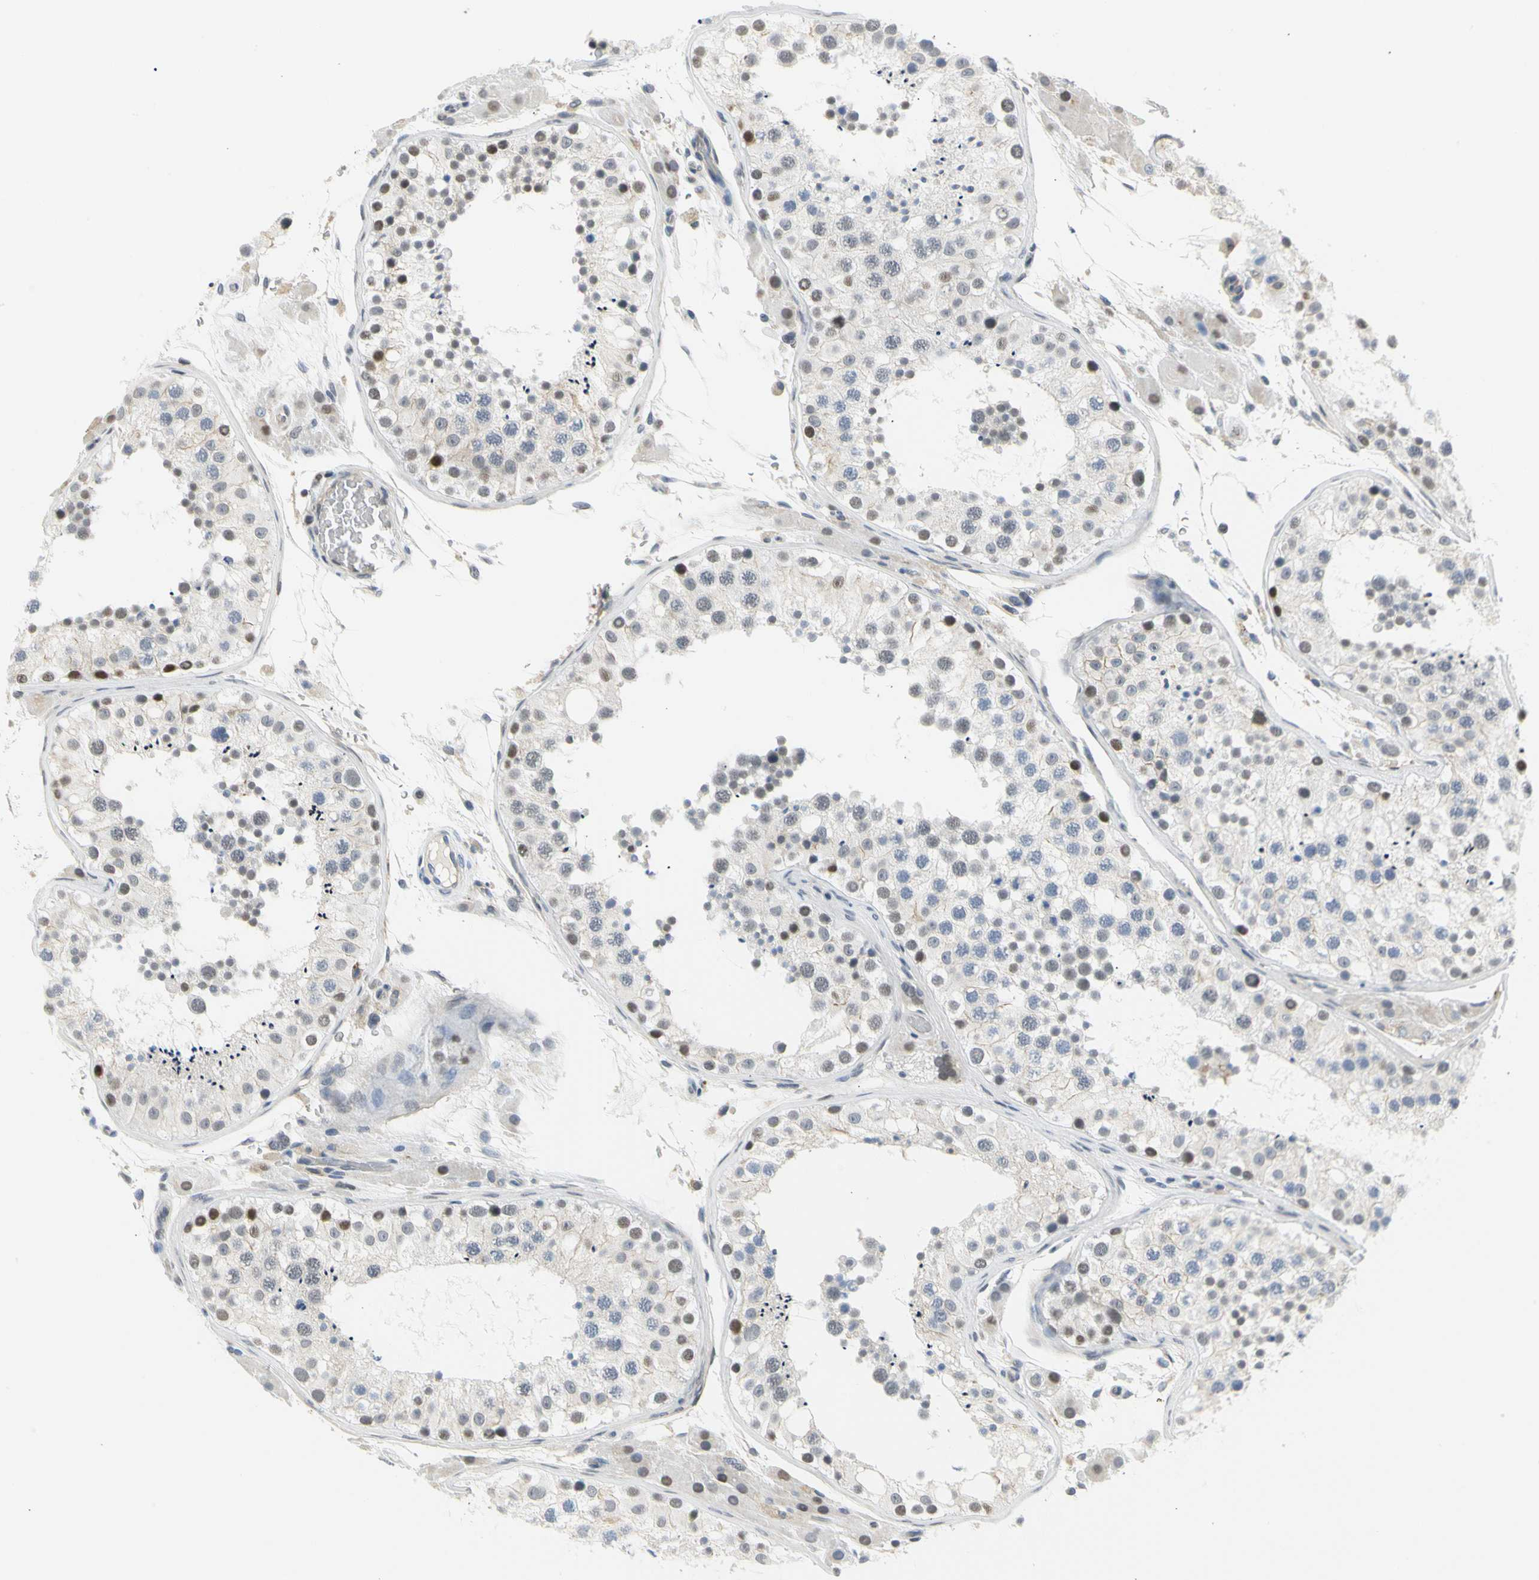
{"staining": {"intensity": "moderate", "quantity": "<25%", "location": "nuclear"}, "tissue": "testis", "cell_type": "Cells in seminiferous ducts", "image_type": "normal", "snomed": [{"axis": "morphology", "description": "Normal tissue, NOS"}, {"axis": "topography", "description": "Testis"}, {"axis": "topography", "description": "Epididymis"}], "caption": "Protein staining of benign testis exhibits moderate nuclear staining in approximately <25% of cells in seminiferous ducts. The protein of interest is shown in brown color, while the nuclei are stained blue.", "gene": "IMPG2", "patient": {"sex": "male", "age": 26}}